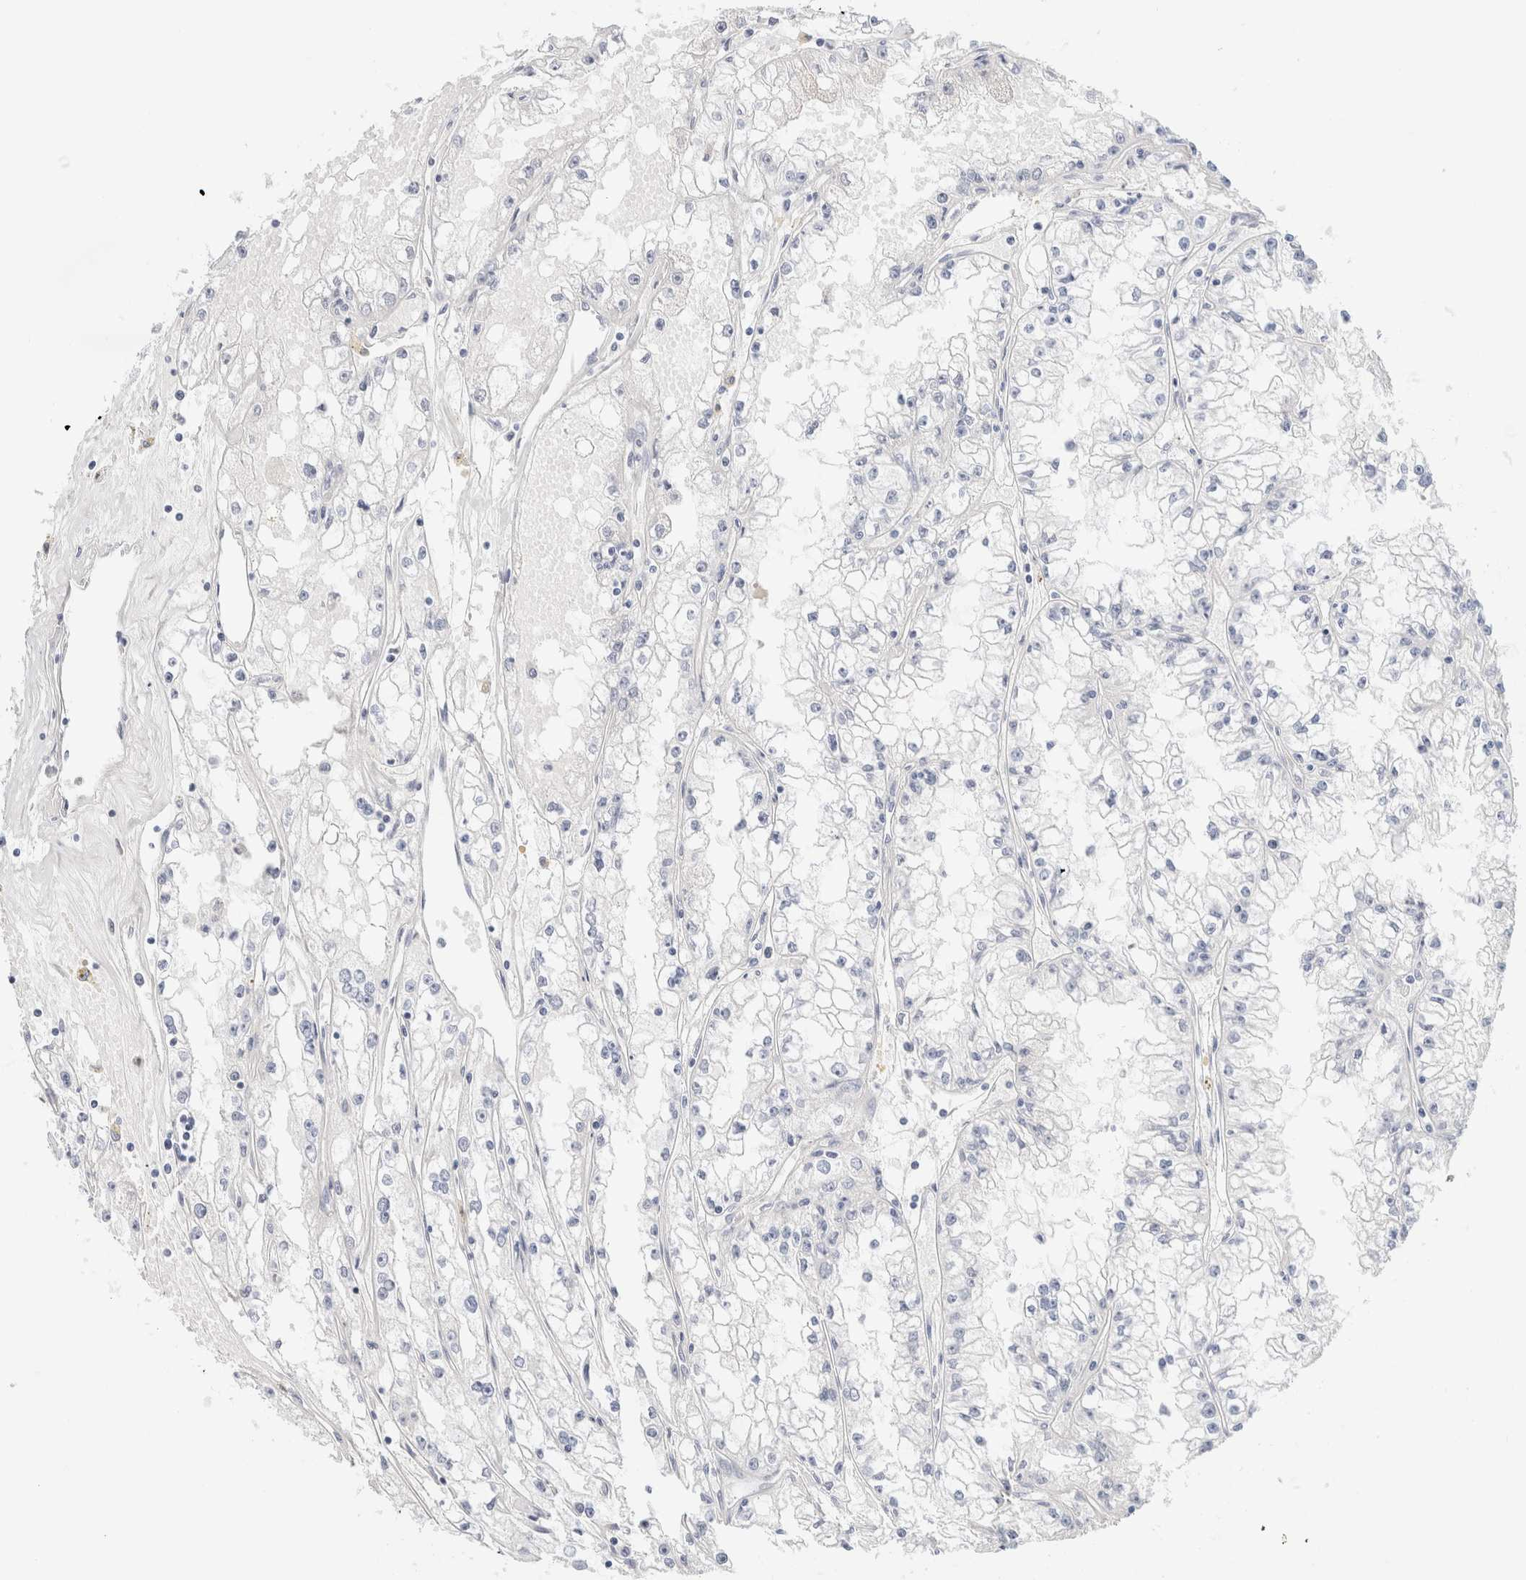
{"staining": {"intensity": "negative", "quantity": "none", "location": "none"}, "tissue": "renal cancer", "cell_type": "Tumor cells", "image_type": "cancer", "snomed": [{"axis": "morphology", "description": "Adenocarcinoma, NOS"}, {"axis": "topography", "description": "Kidney"}], "caption": "Immunohistochemistry (IHC) micrograph of neoplastic tissue: renal cancer stained with DAB shows no significant protein positivity in tumor cells.", "gene": "GADD45G", "patient": {"sex": "male", "age": 56}}